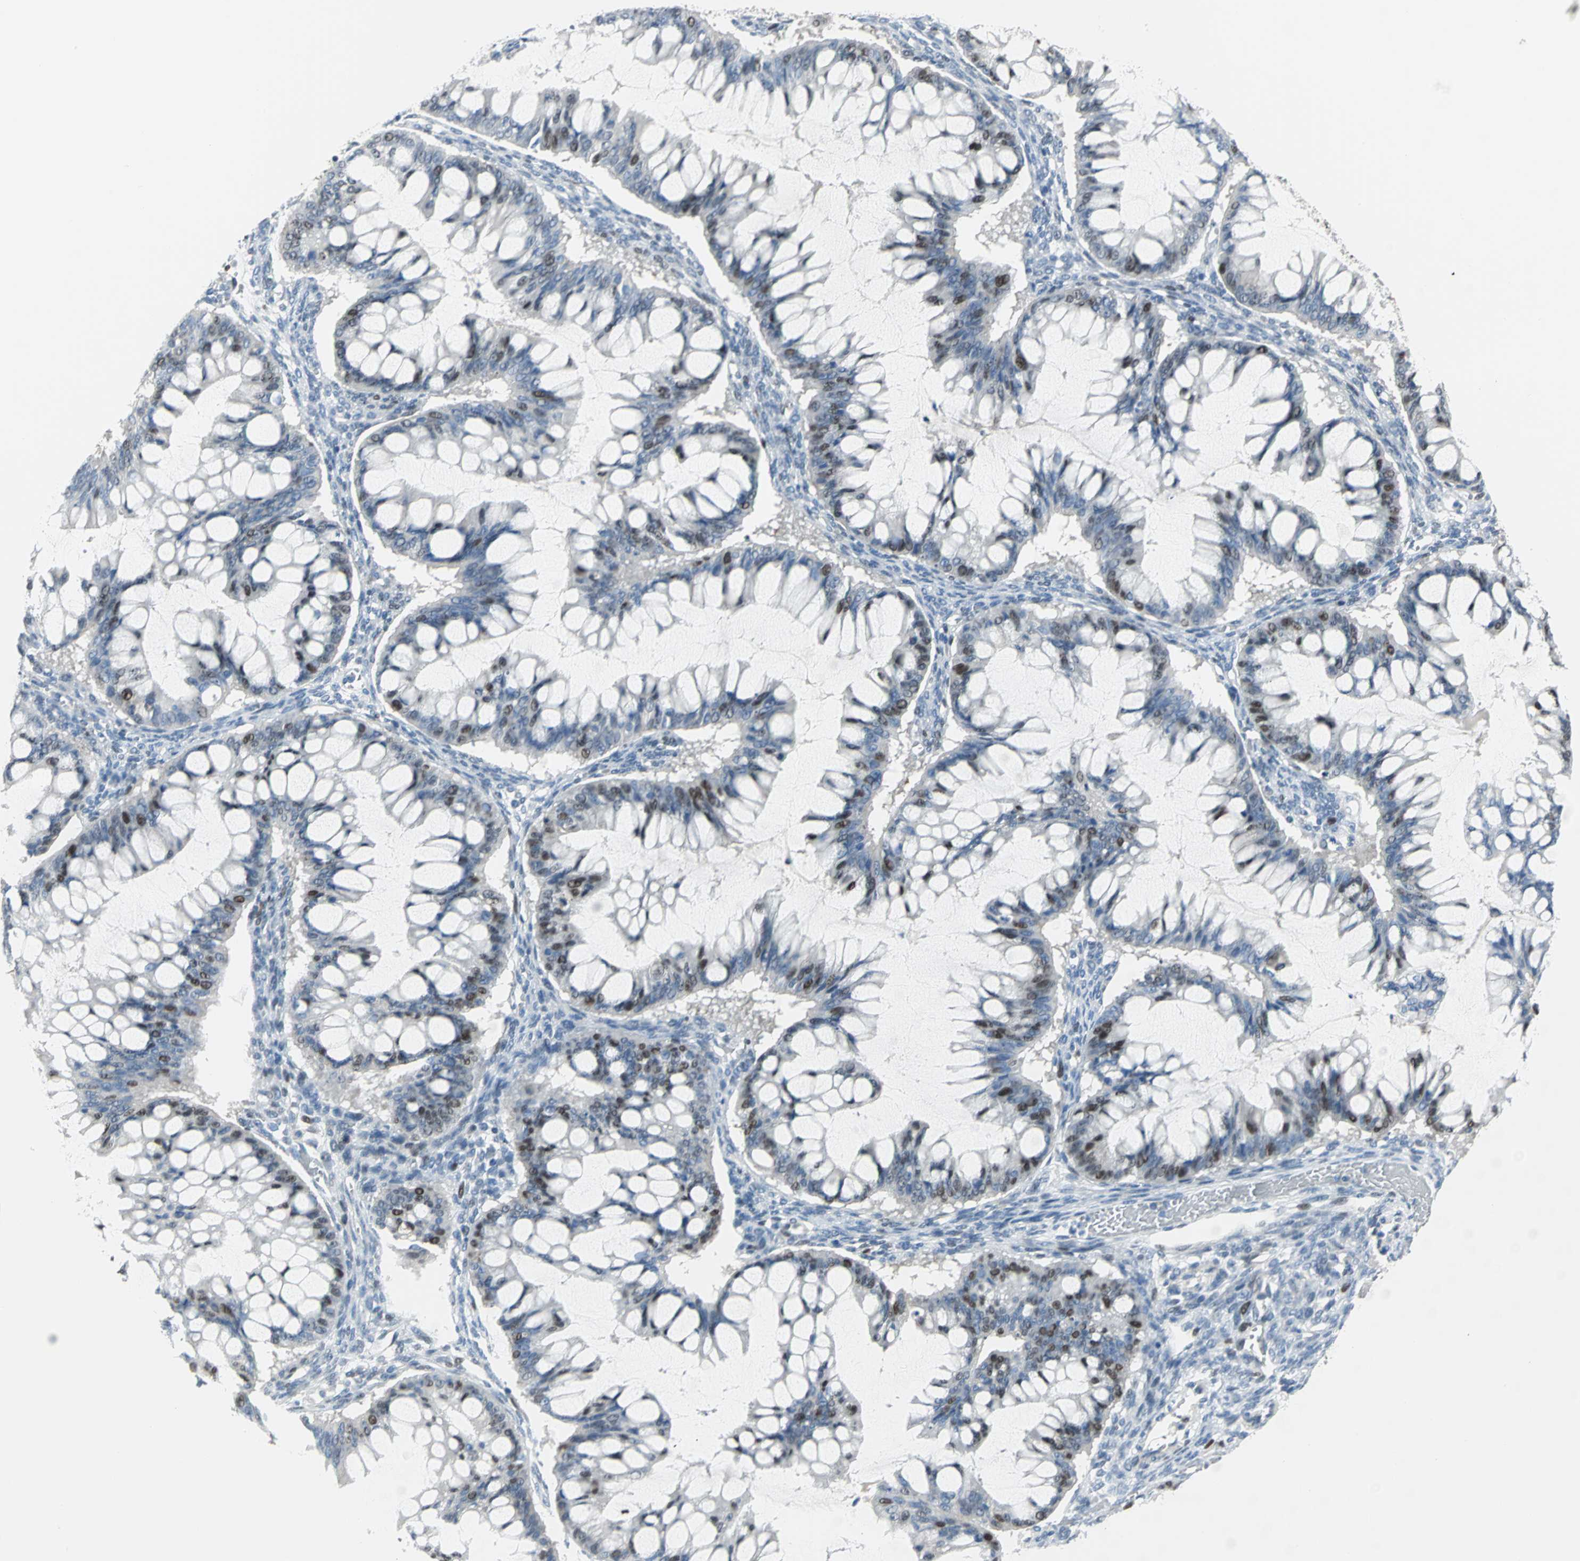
{"staining": {"intensity": "moderate", "quantity": "<25%", "location": "nuclear"}, "tissue": "ovarian cancer", "cell_type": "Tumor cells", "image_type": "cancer", "snomed": [{"axis": "morphology", "description": "Cystadenocarcinoma, mucinous, NOS"}, {"axis": "topography", "description": "Ovary"}], "caption": "Immunohistochemistry of human mucinous cystadenocarcinoma (ovarian) exhibits low levels of moderate nuclear staining in approximately <25% of tumor cells.", "gene": "MCM3", "patient": {"sex": "female", "age": 73}}